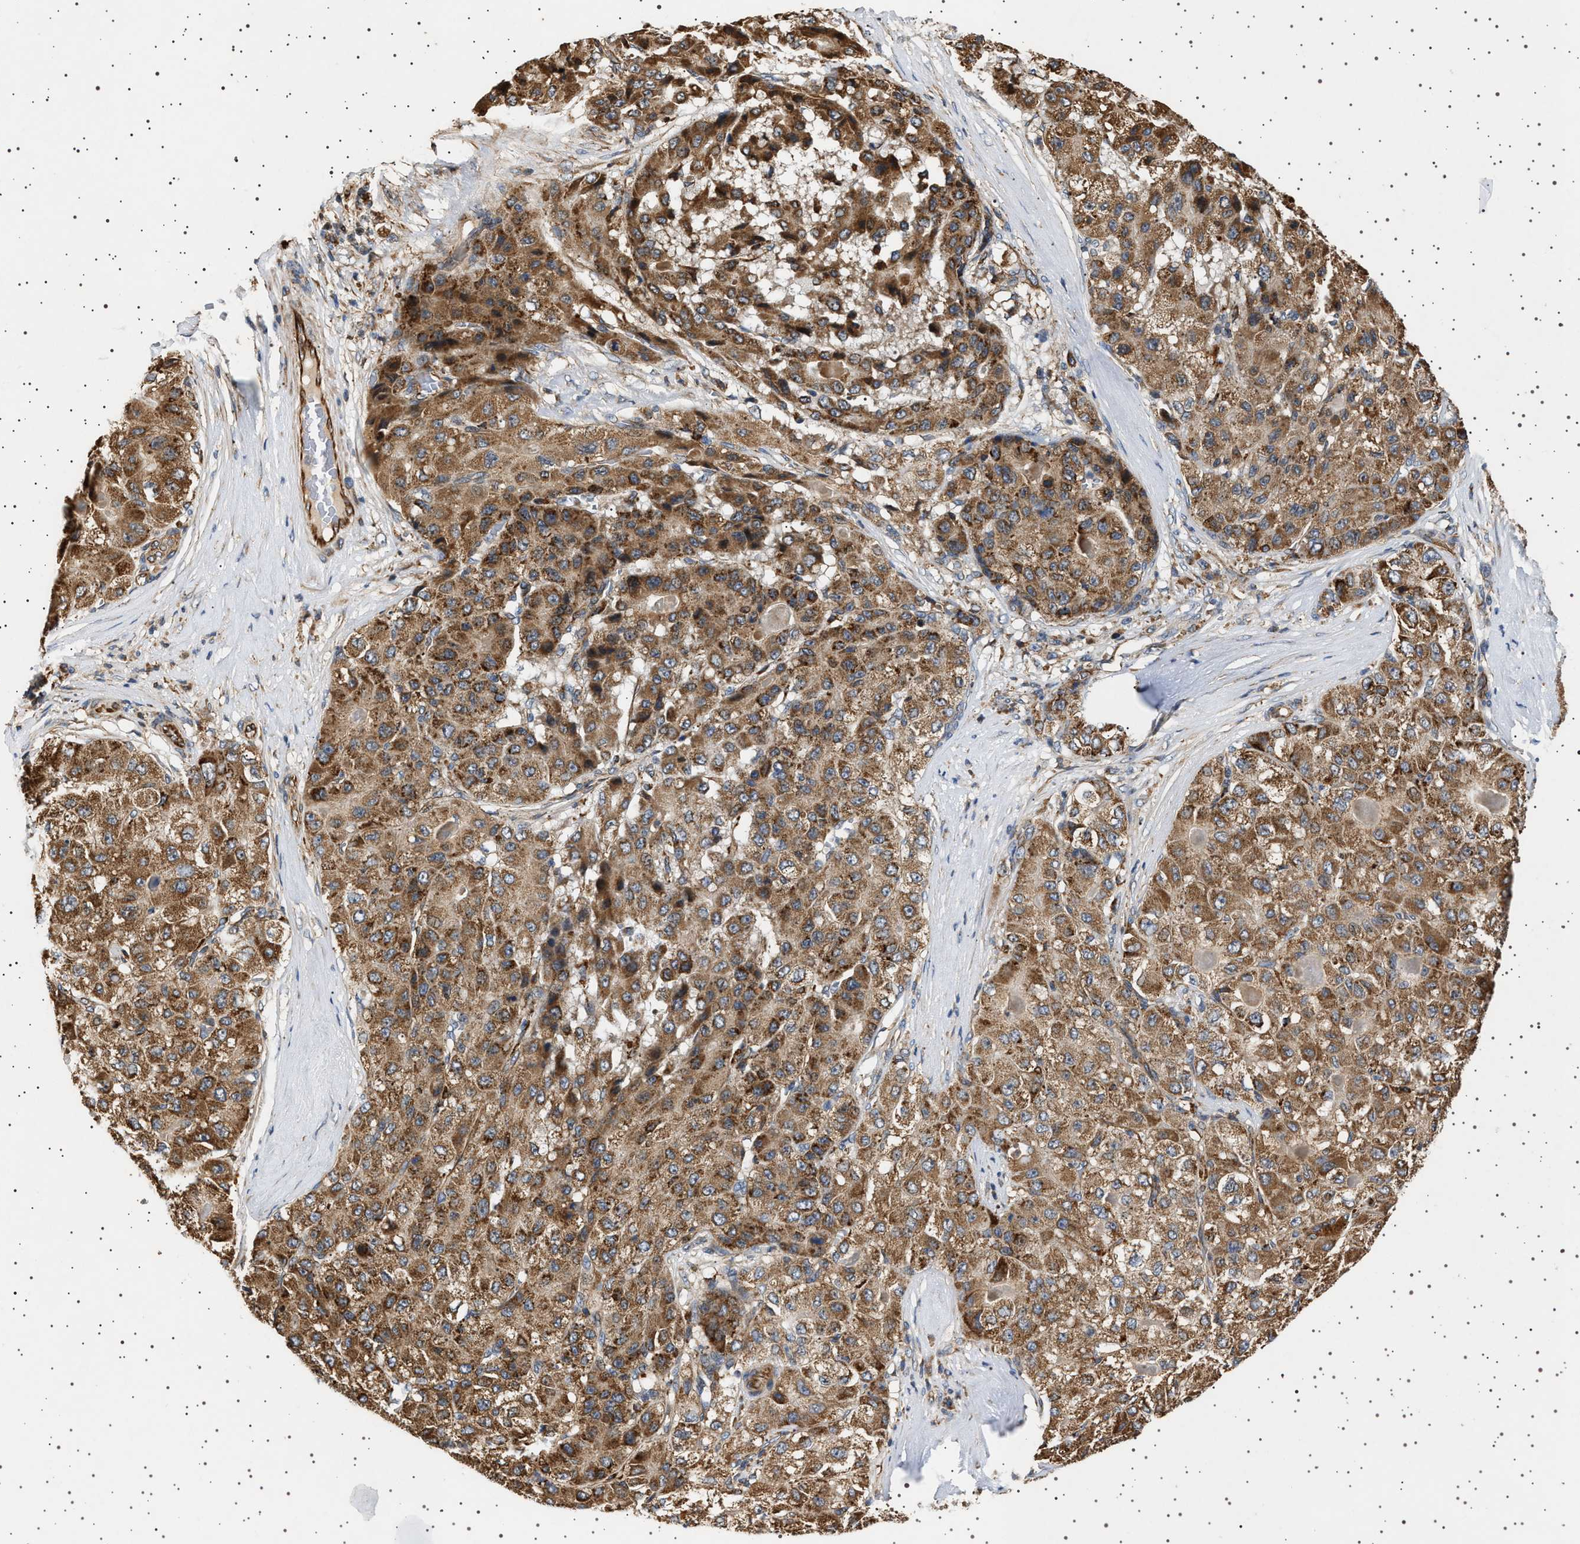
{"staining": {"intensity": "moderate", "quantity": ">75%", "location": "cytoplasmic/membranous"}, "tissue": "liver cancer", "cell_type": "Tumor cells", "image_type": "cancer", "snomed": [{"axis": "morphology", "description": "Carcinoma, Hepatocellular, NOS"}, {"axis": "topography", "description": "Liver"}], "caption": "Immunohistochemistry histopathology image of liver hepatocellular carcinoma stained for a protein (brown), which shows medium levels of moderate cytoplasmic/membranous staining in approximately >75% of tumor cells.", "gene": "TRUB2", "patient": {"sex": "male", "age": 80}}